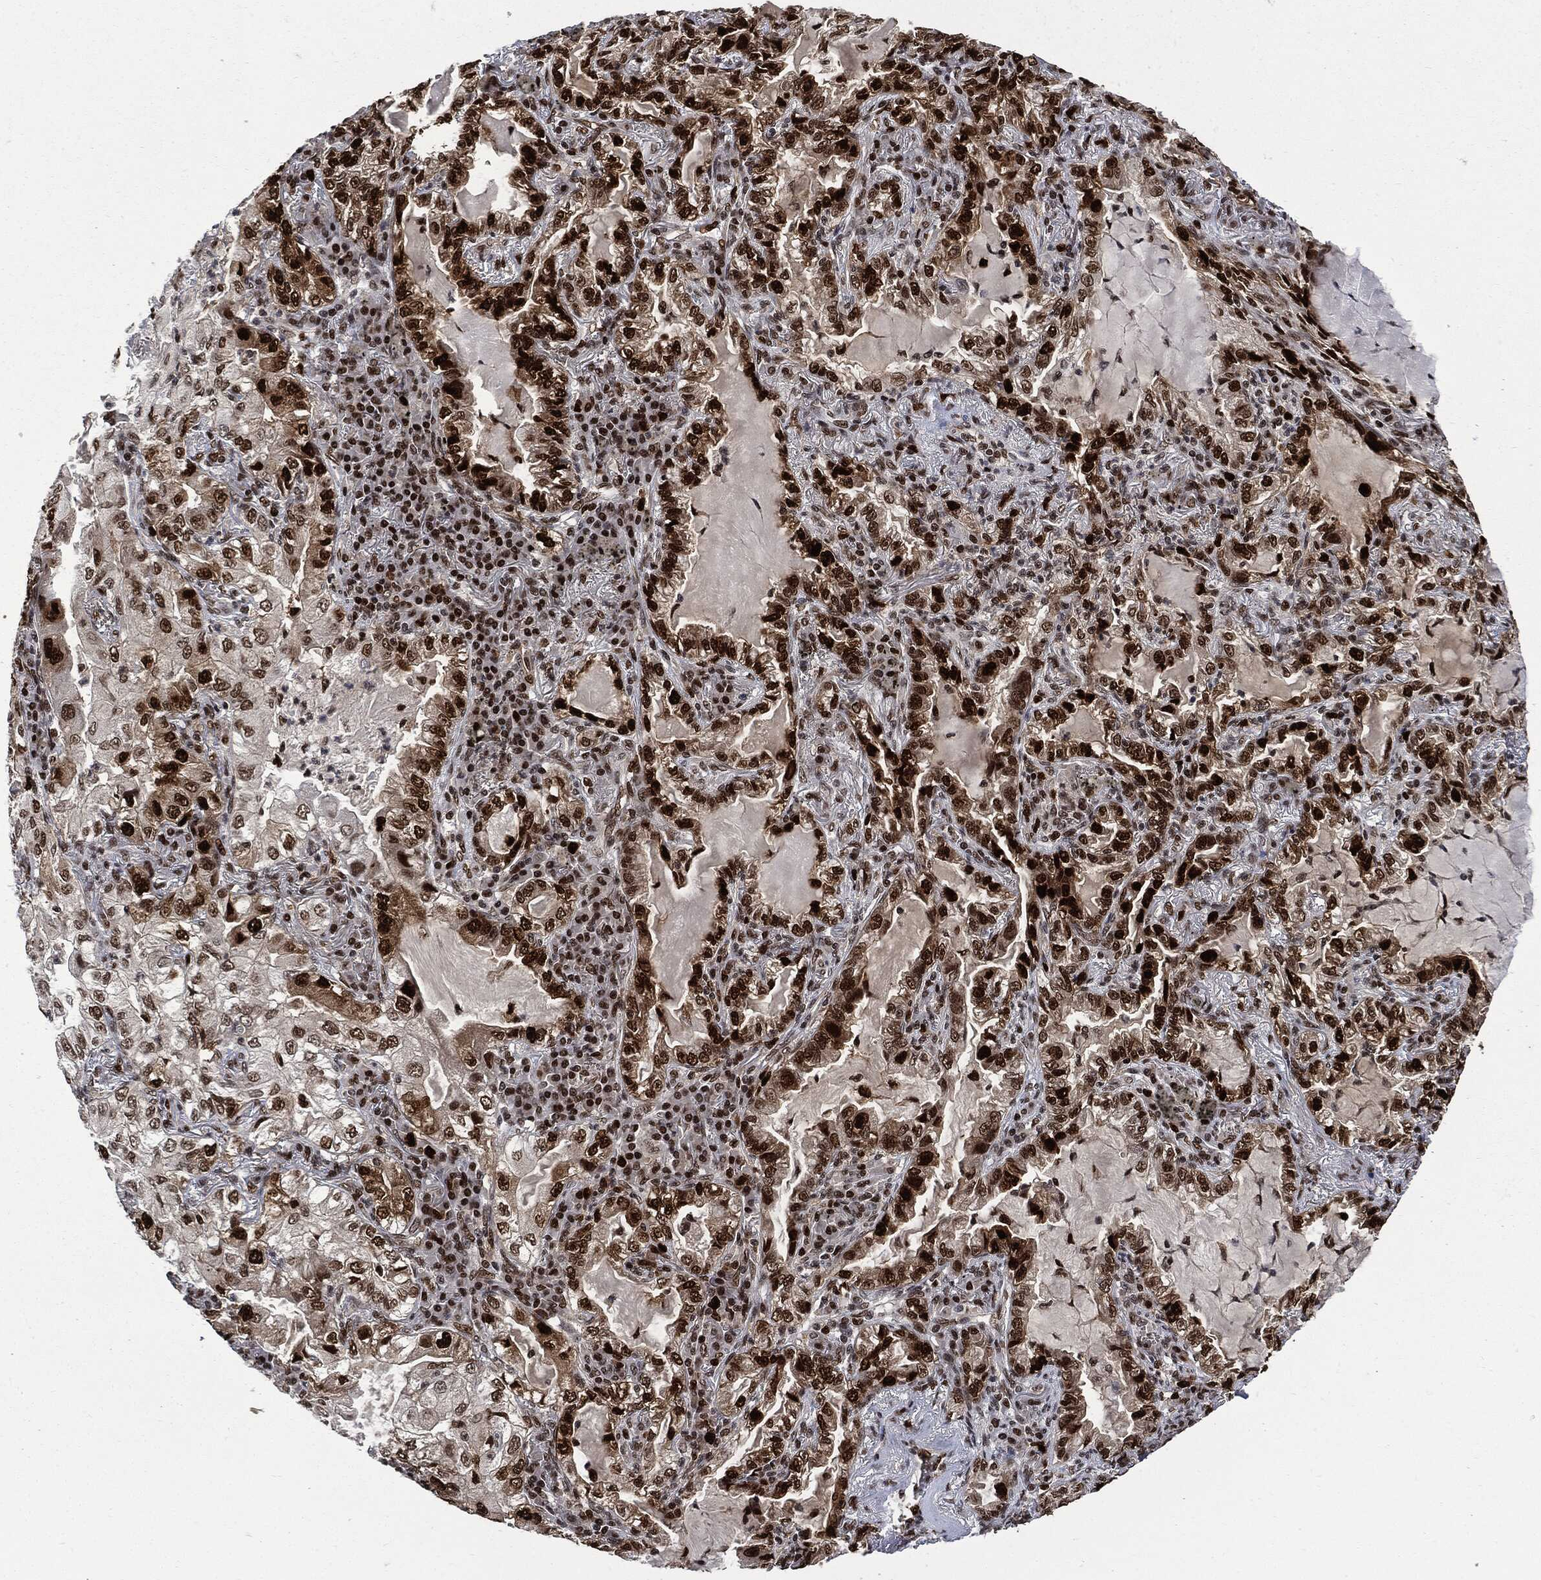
{"staining": {"intensity": "strong", "quantity": ">75%", "location": "nuclear"}, "tissue": "lung cancer", "cell_type": "Tumor cells", "image_type": "cancer", "snomed": [{"axis": "morphology", "description": "Adenocarcinoma, NOS"}, {"axis": "topography", "description": "Lung"}], "caption": "Protein expression analysis of adenocarcinoma (lung) reveals strong nuclear positivity in approximately >75% of tumor cells.", "gene": "PCNA", "patient": {"sex": "female", "age": 73}}